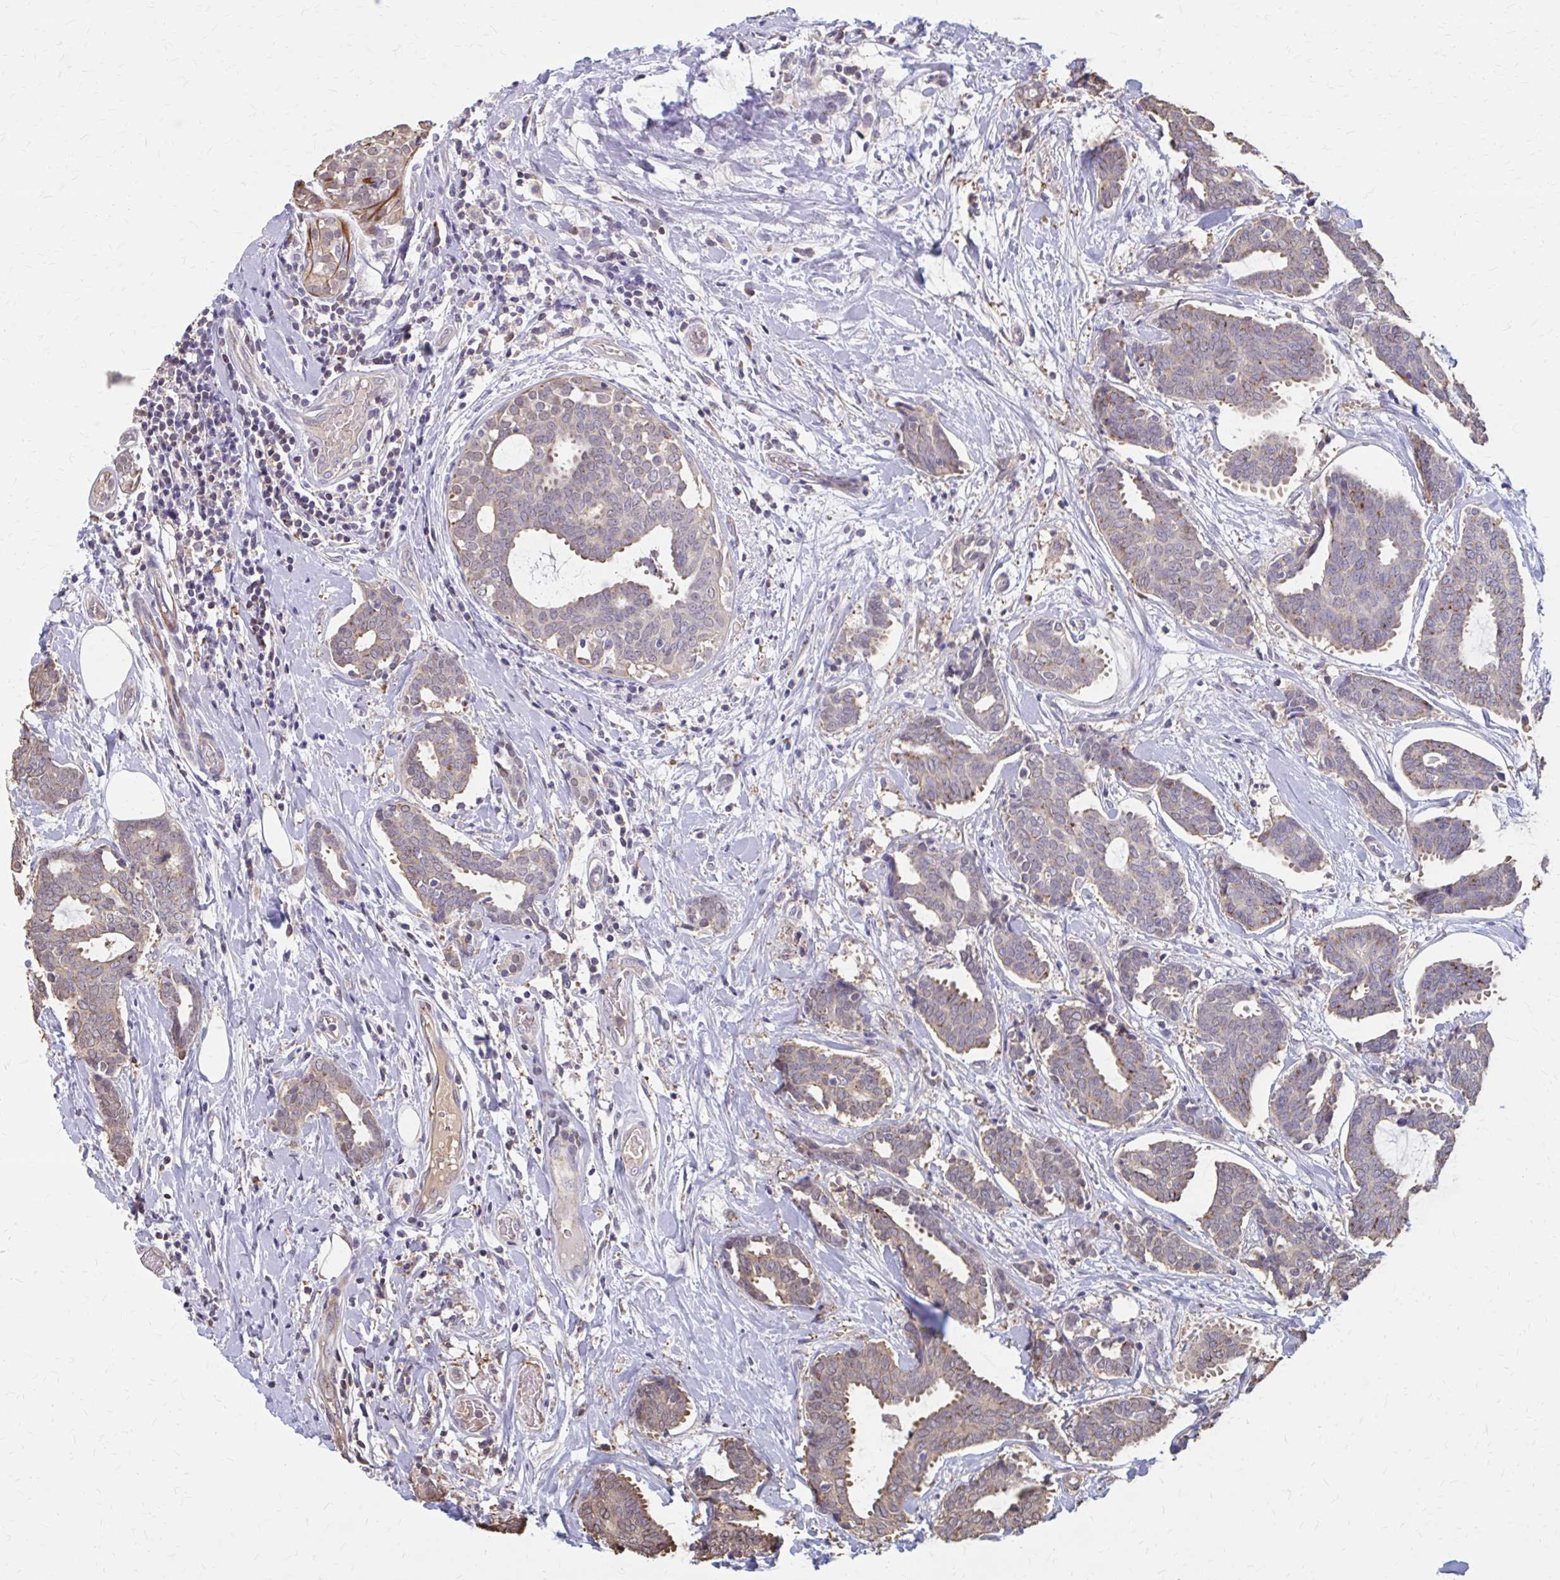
{"staining": {"intensity": "weak", "quantity": "<25%", "location": "cytoplasmic/membranous"}, "tissue": "breast cancer", "cell_type": "Tumor cells", "image_type": "cancer", "snomed": [{"axis": "morphology", "description": "Intraductal carcinoma, in situ"}, {"axis": "morphology", "description": "Duct carcinoma"}, {"axis": "morphology", "description": "Lobular carcinoma, in situ"}, {"axis": "topography", "description": "Breast"}], "caption": "The micrograph displays no staining of tumor cells in breast lobular carcinoma in situ.", "gene": "IFI44L", "patient": {"sex": "female", "age": 44}}